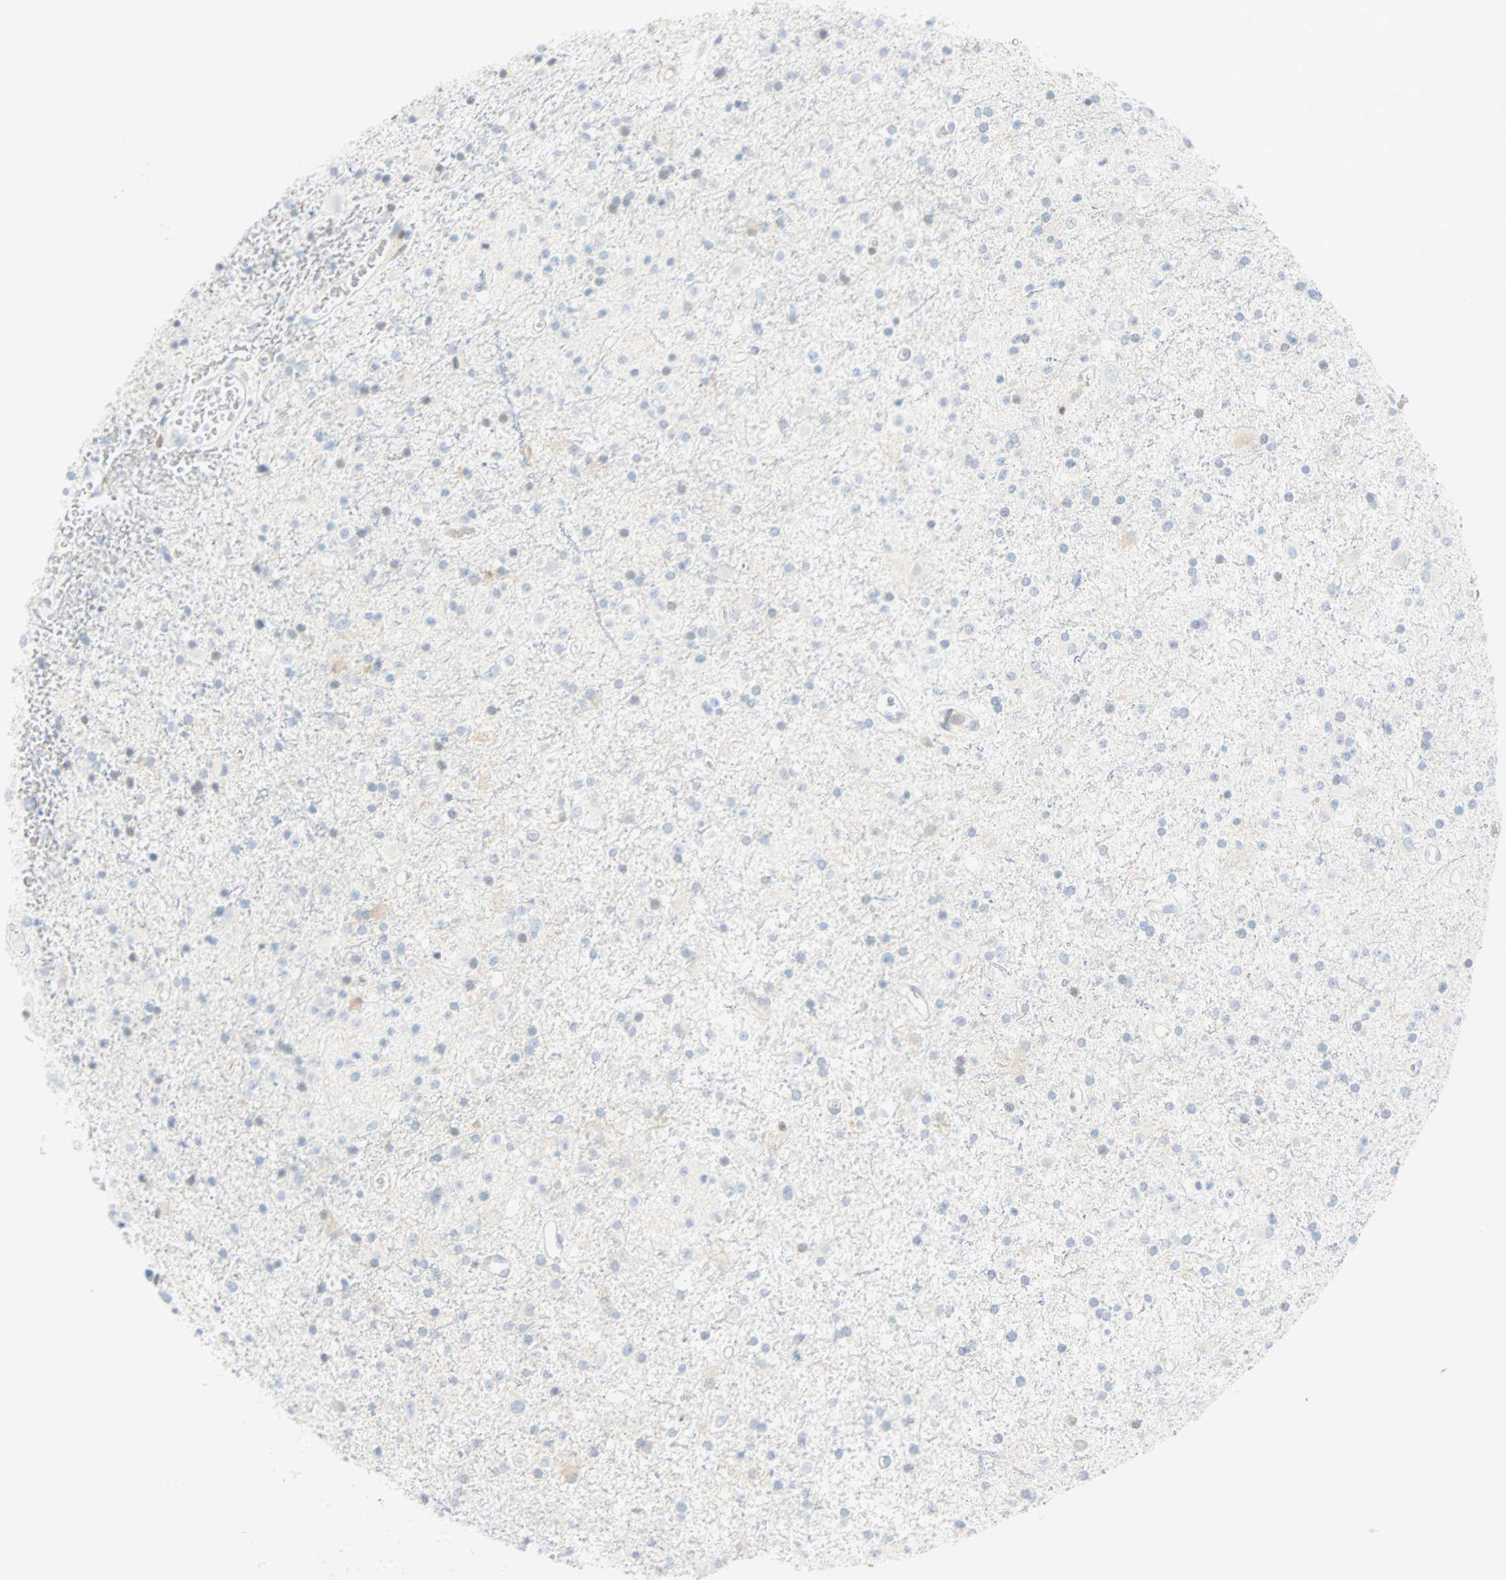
{"staining": {"intensity": "negative", "quantity": "none", "location": "none"}, "tissue": "glioma", "cell_type": "Tumor cells", "image_type": "cancer", "snomed": [{"axis": "morphology", "description": "Glioma, malignant, Low grade"}, {"axis": "topography", "description": "Brain"}], "caption": "A high-resolution micrograph shows immunohistochemistry staining of glioma, which shows no significant positivity in tumor cells. The staining is performed using DAB (3,3'-diaminobenzidine) brown chromogen with nuclei counter-stained in using hematoxylin.", "gene": "SELENBP1", "patient": {"sex": "male", "age": 58}}